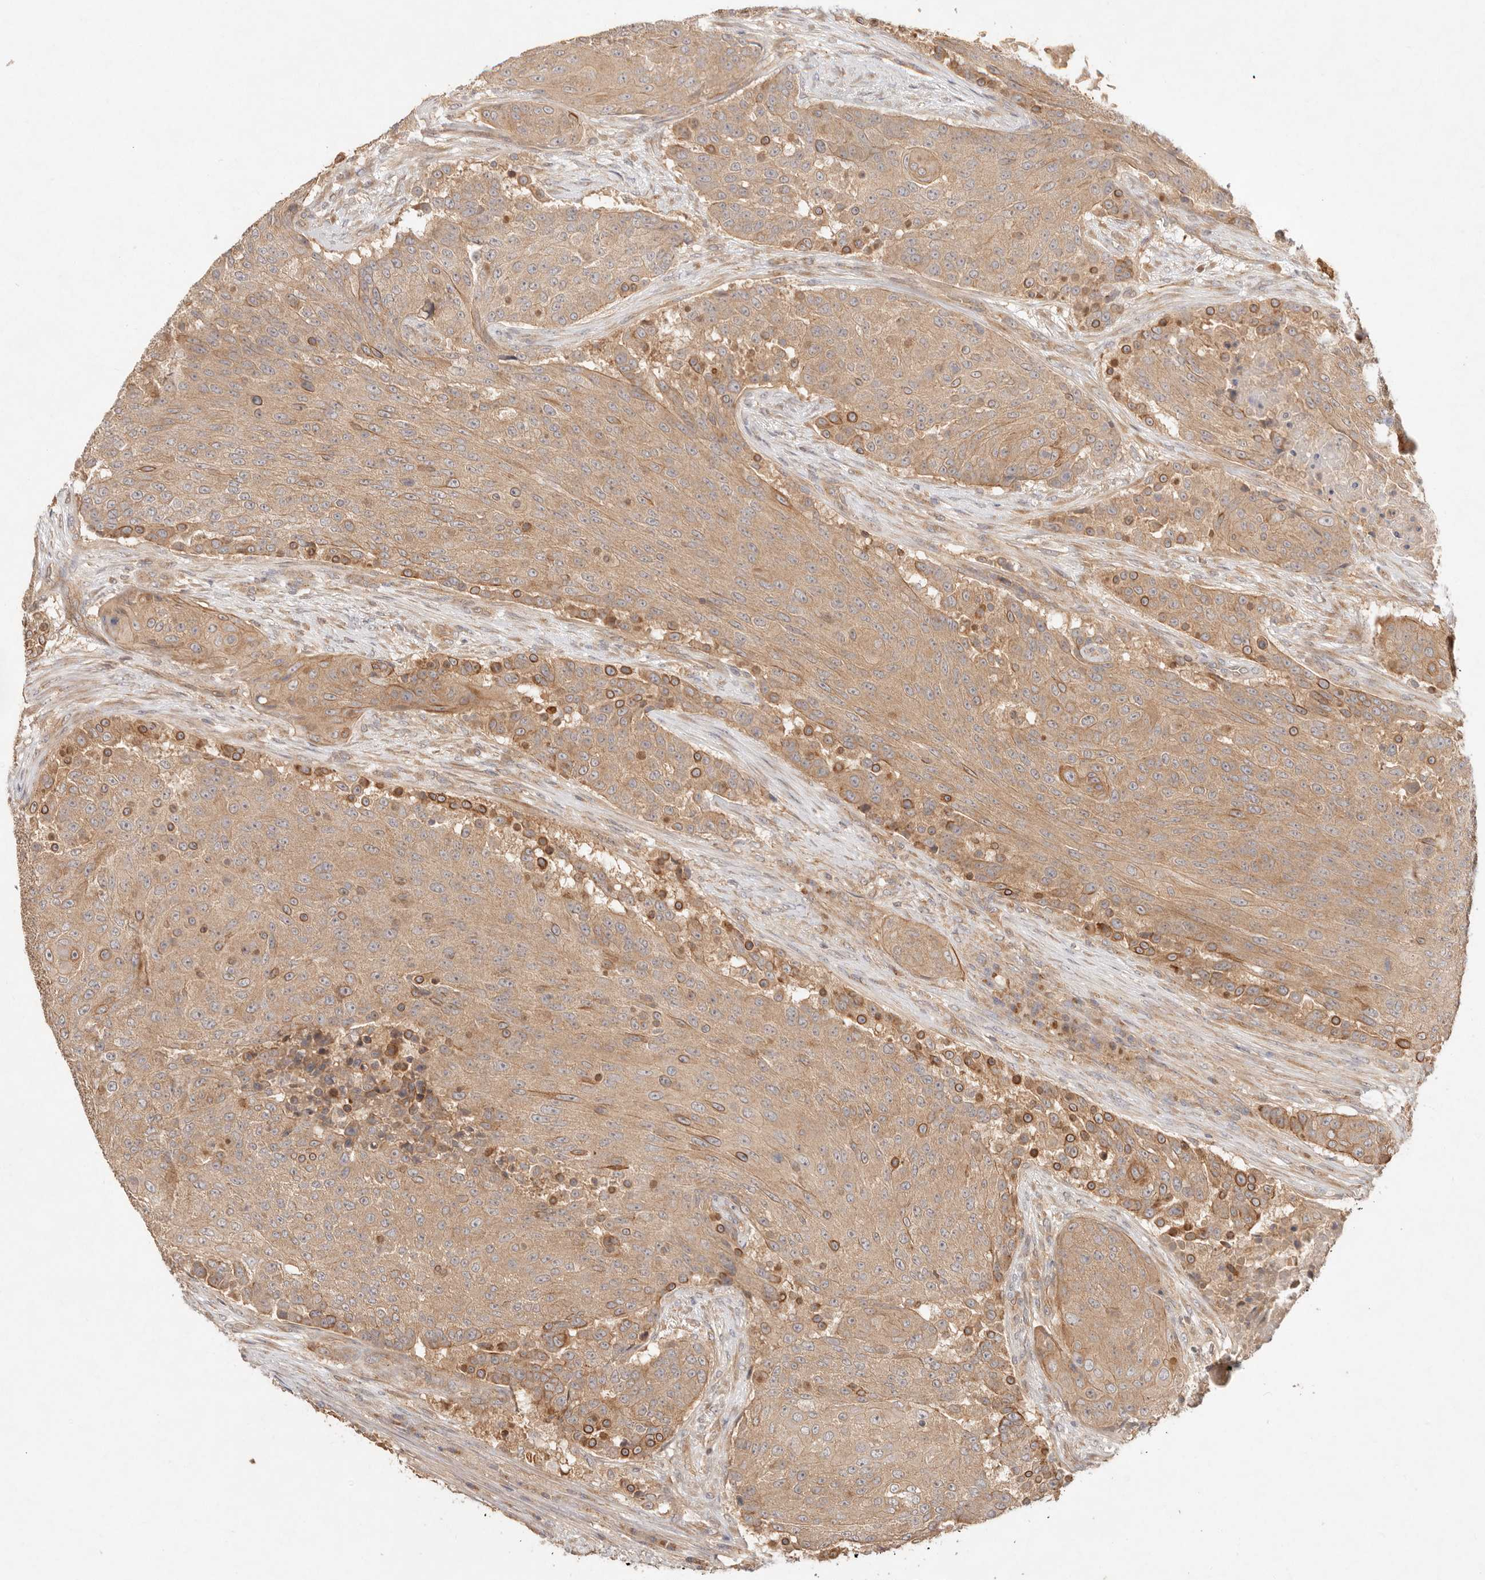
{"staining": {"intensity": "moderate", "quantity": ">75%", "location": "cytoplasmic/membranous"}, "tissue": "urothelial cancer", "cell_type": "Tumor cells", "image_type": "cancer", "snomed": [{"axis": "morphology", "description": "Urothelial carcinoma, High grade"}, {"axis": "topography", "description": "Urinary bladder"}], "caption": "Urothelial carcinoma (high-grade) stained for a protein (brown) shows moderate cytoplasmic/membranous positive staining in approximately >75% of tumor cells.", "gene": "HECTD3", "patient": {"sex": "female", "age": 63}}